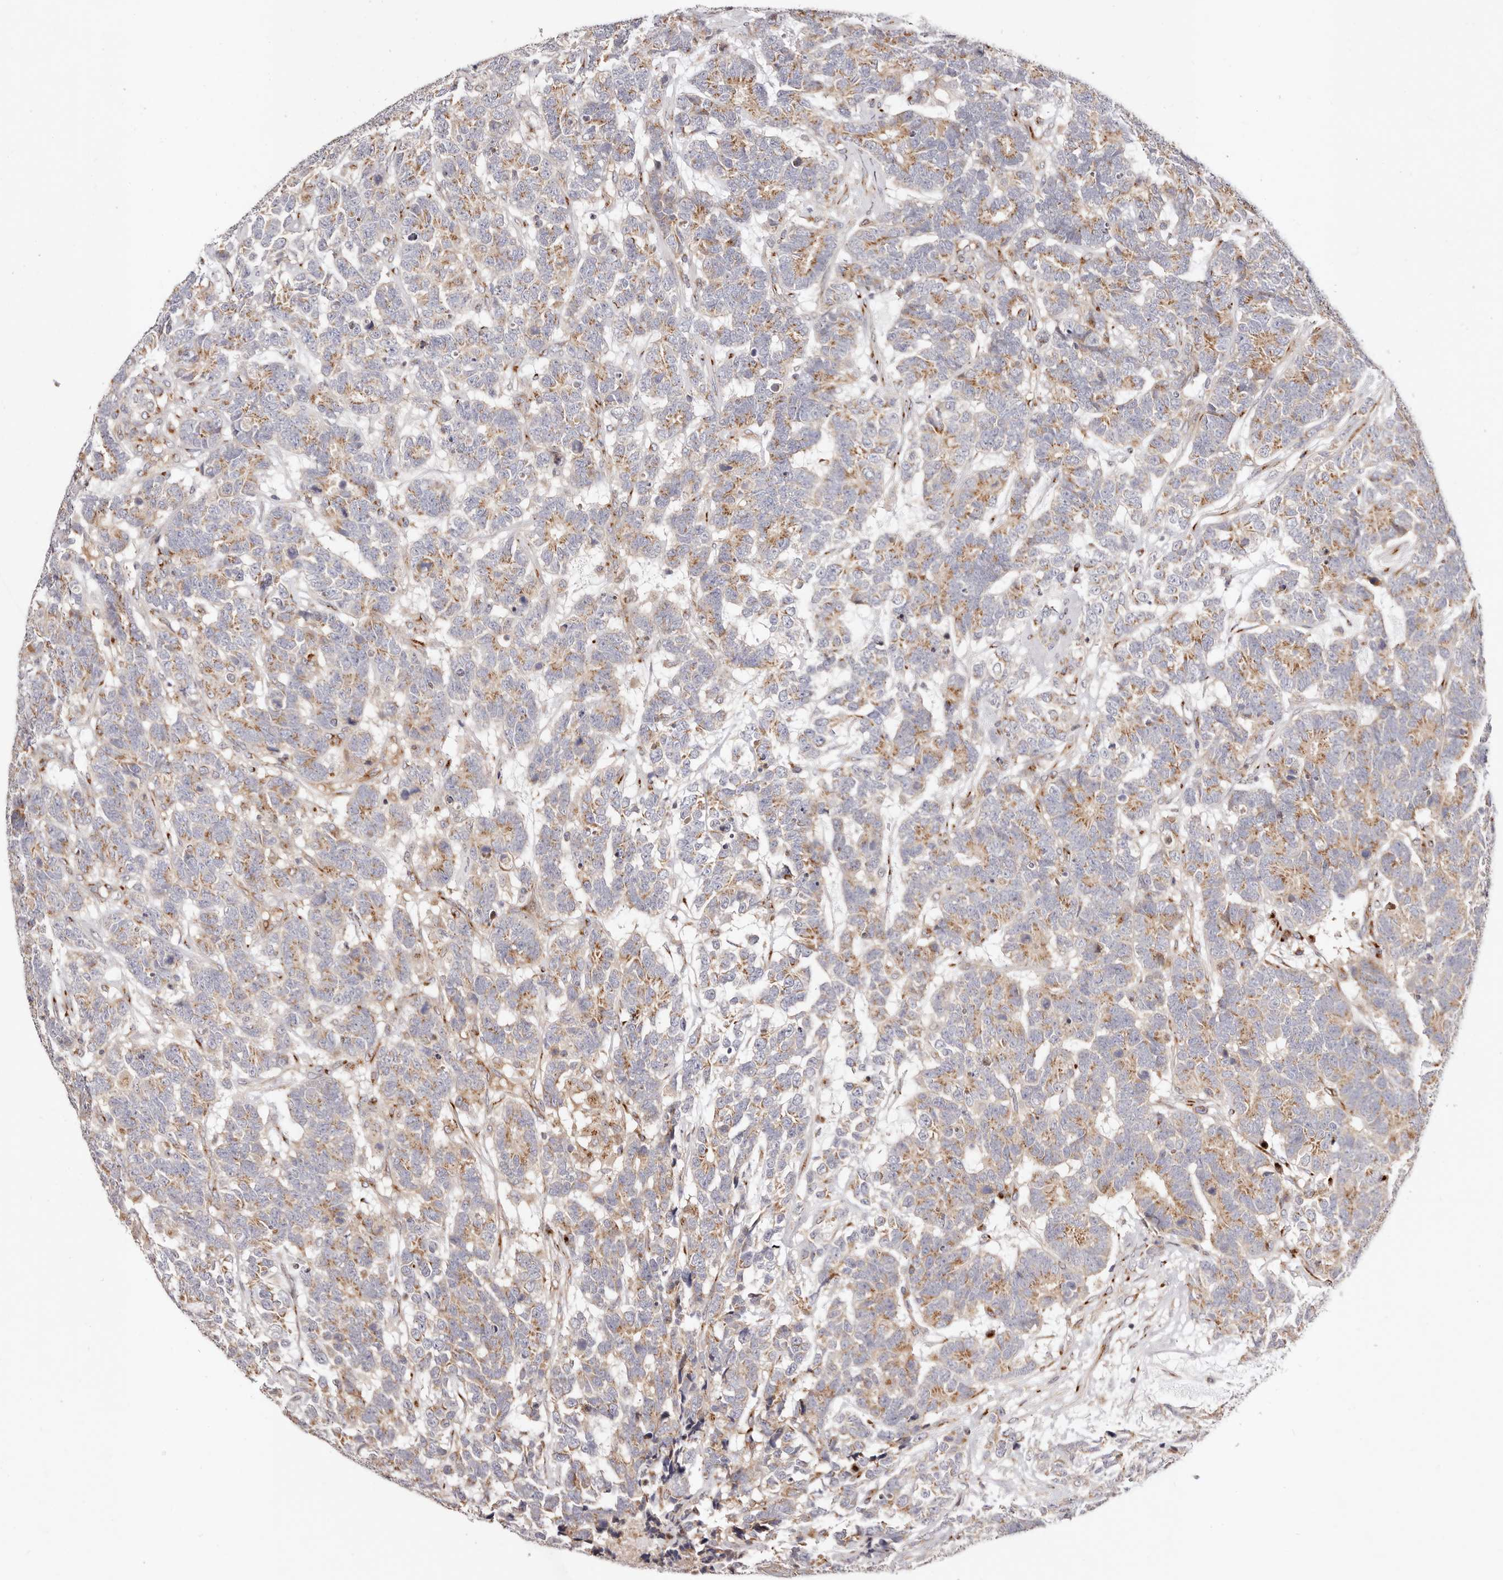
{"staining": {"intensity": "moderate", "quantity": "25%-75%", "location": "cytoplasmic/membranous"}, "tissue": "testis cancer", "cell_type": "Tumor cells", "image_type": "cancer", "snomed": [{"axis": "morphology", "description": "Carcinoma, Embryonal, NOS"}, {"axis": "topography", "description": "Testis"}], "caption": "This image displays IHC staining of testis cancer, with medium moderate cytoplasmic/membranous expression in approximately 25%-75% of tumor cells.", "gene": "MAPK6", "patient": {"sex": "male", "age": 26}}